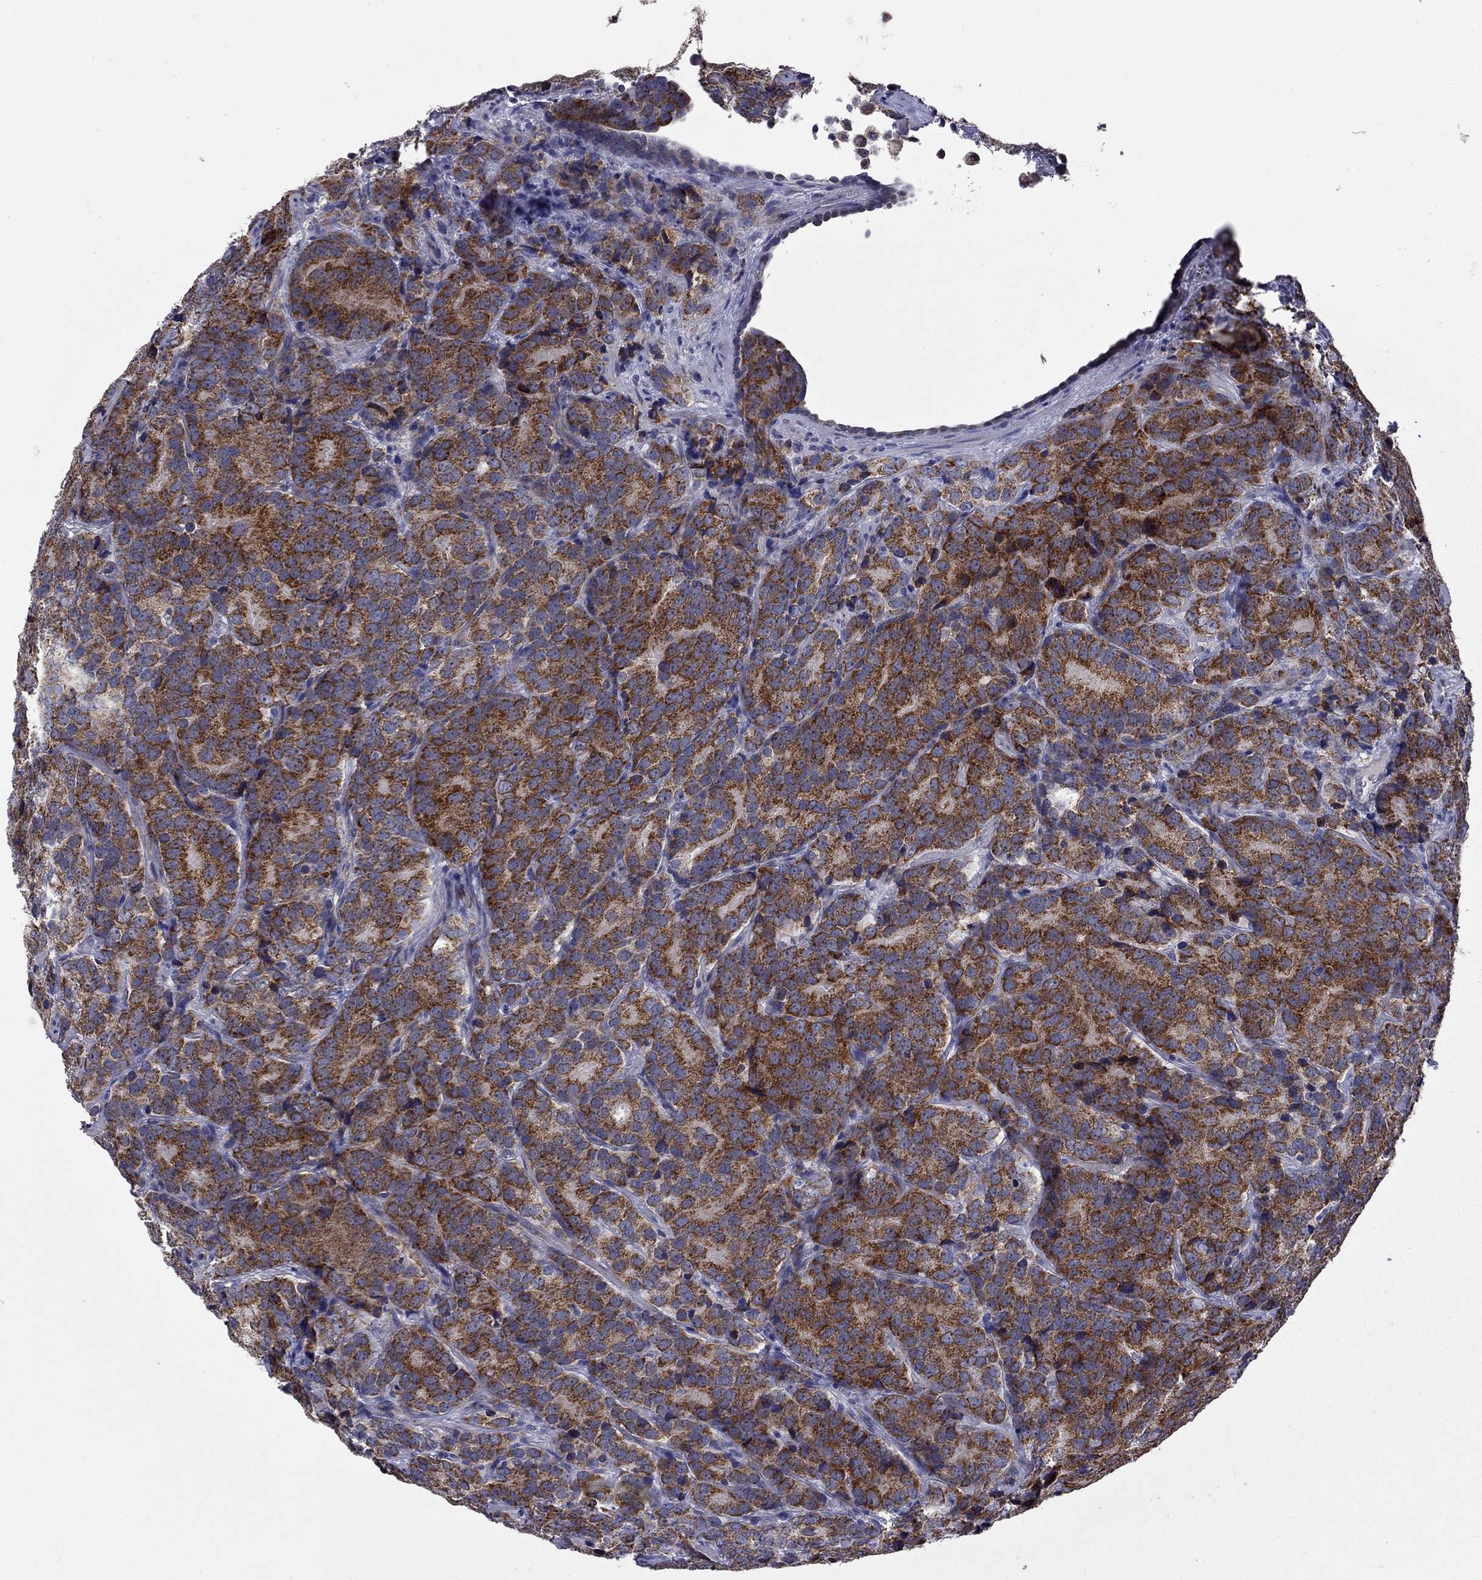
{"staining": {"intensity": "strong", "quantity": ">75%", "location": "cytoplasmic/membranous"}, "tissue": "prostate cancer", "cell_type": "Tumor cells", "image_type": "cancer", "snomed": [{"axis": "morphology", "description": "Adenocarcinoma, NOS"}, {"axis": "topography", "description": "Prostate"}], "caption": "Brown immunohistochemical staining in human prostate adenocarcinoma reveals strong cytoplasmic/membranous positivity in about >75% of tumor cells. (DAB (3,3'-diaminobenzidine) IHC with brightfield microscopy, high magnification).", "gene": "NDUFB1", "patient": {"sex": "male", "age": 71}}